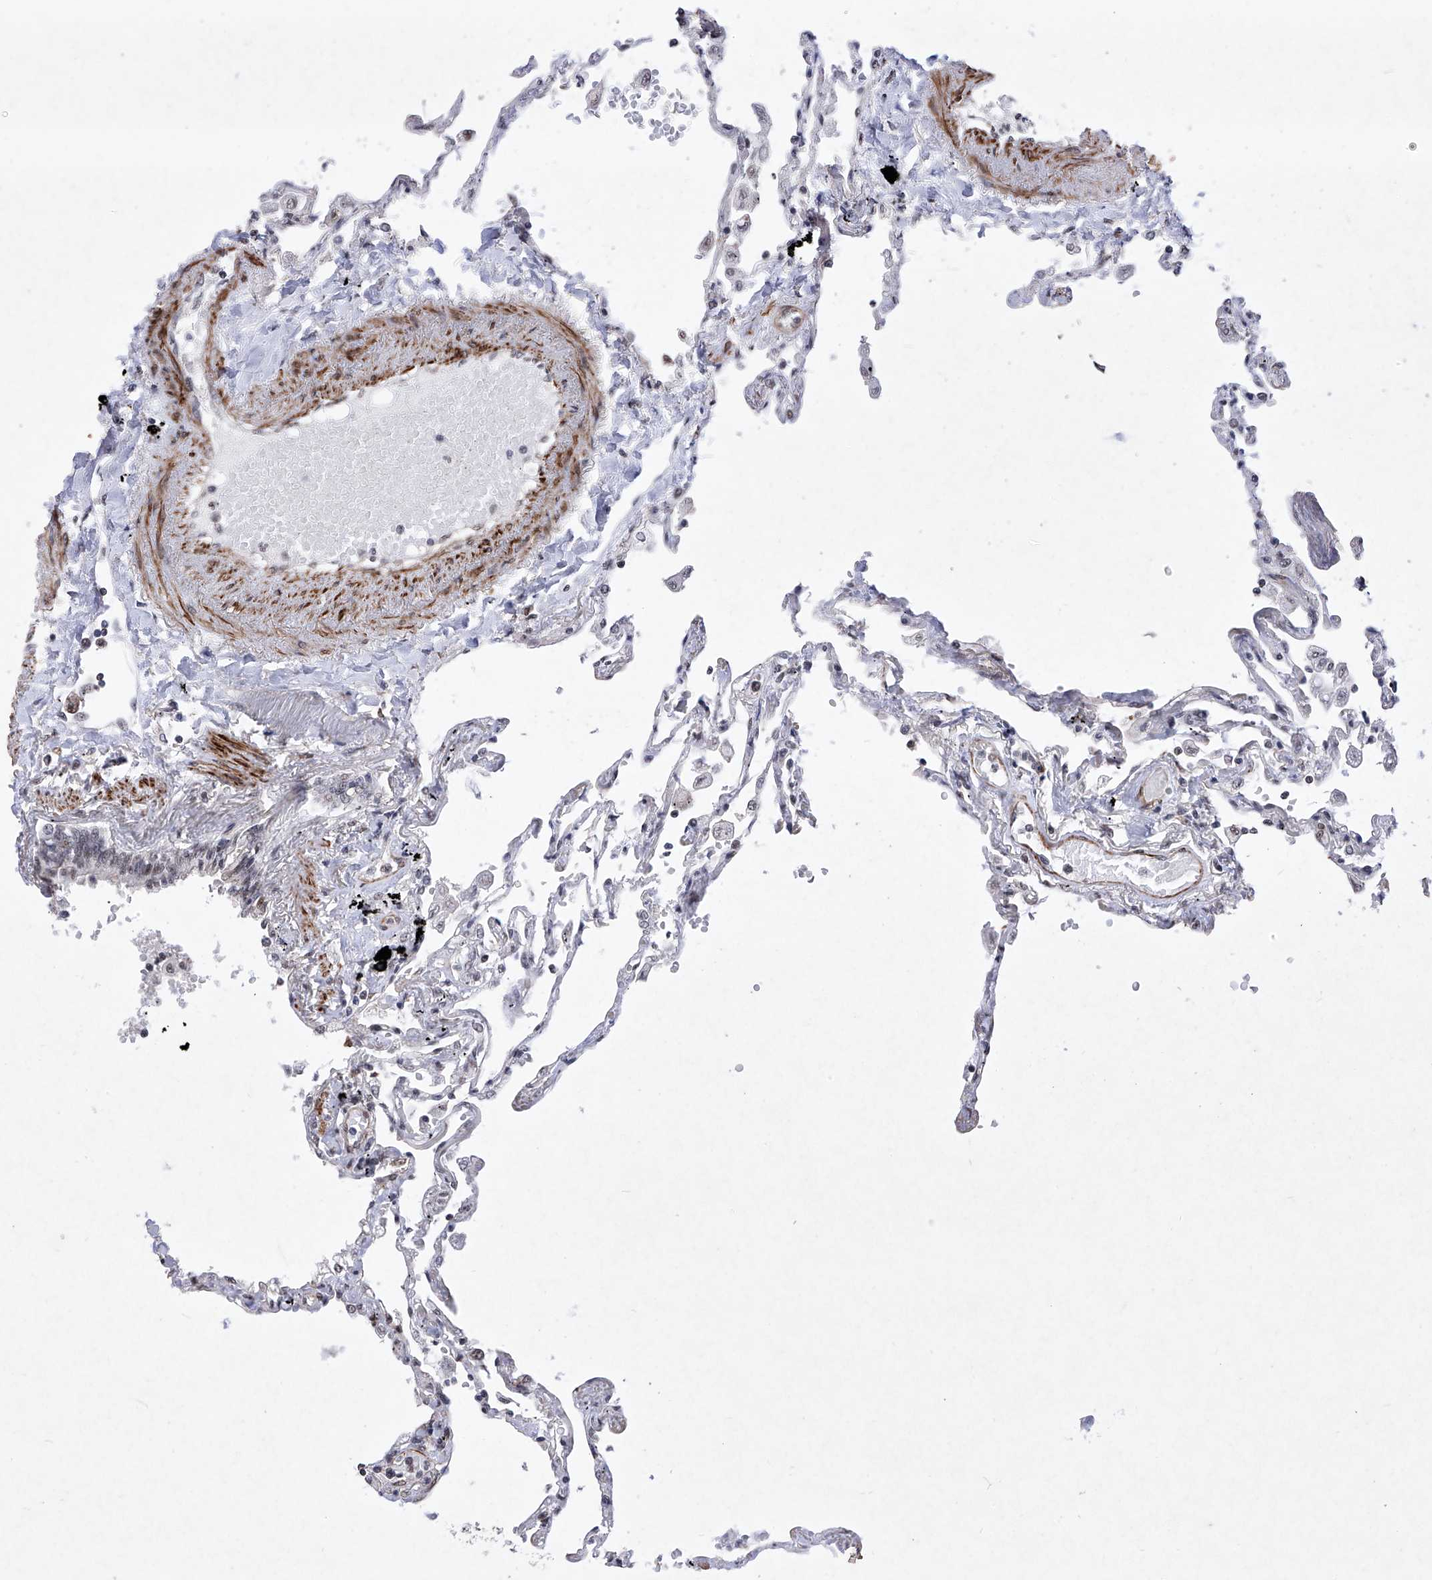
{"staining": {"intensity": "moderate", "quantity": "25%-75%", "location": "cytoplasmic/membranous,nuclear"}, "tissue": "lung", "cell_type": "Alveolar cells", "image_type": "normal", "snomed": [{"axis": "morphology", "description": "Normal tissue, NOS"}, {"axis": "topography", "description": "Lung"}], "caption": "Protein staining exhibits moderate cytoplasmic/membranous,nuclear staining in about 25%-75% of alveolar cells in normal lung. (IHC, brightfield microscopy, high magnification).", "gene": "NFATC4", "patient": {"sex": "female", "age": 67}}